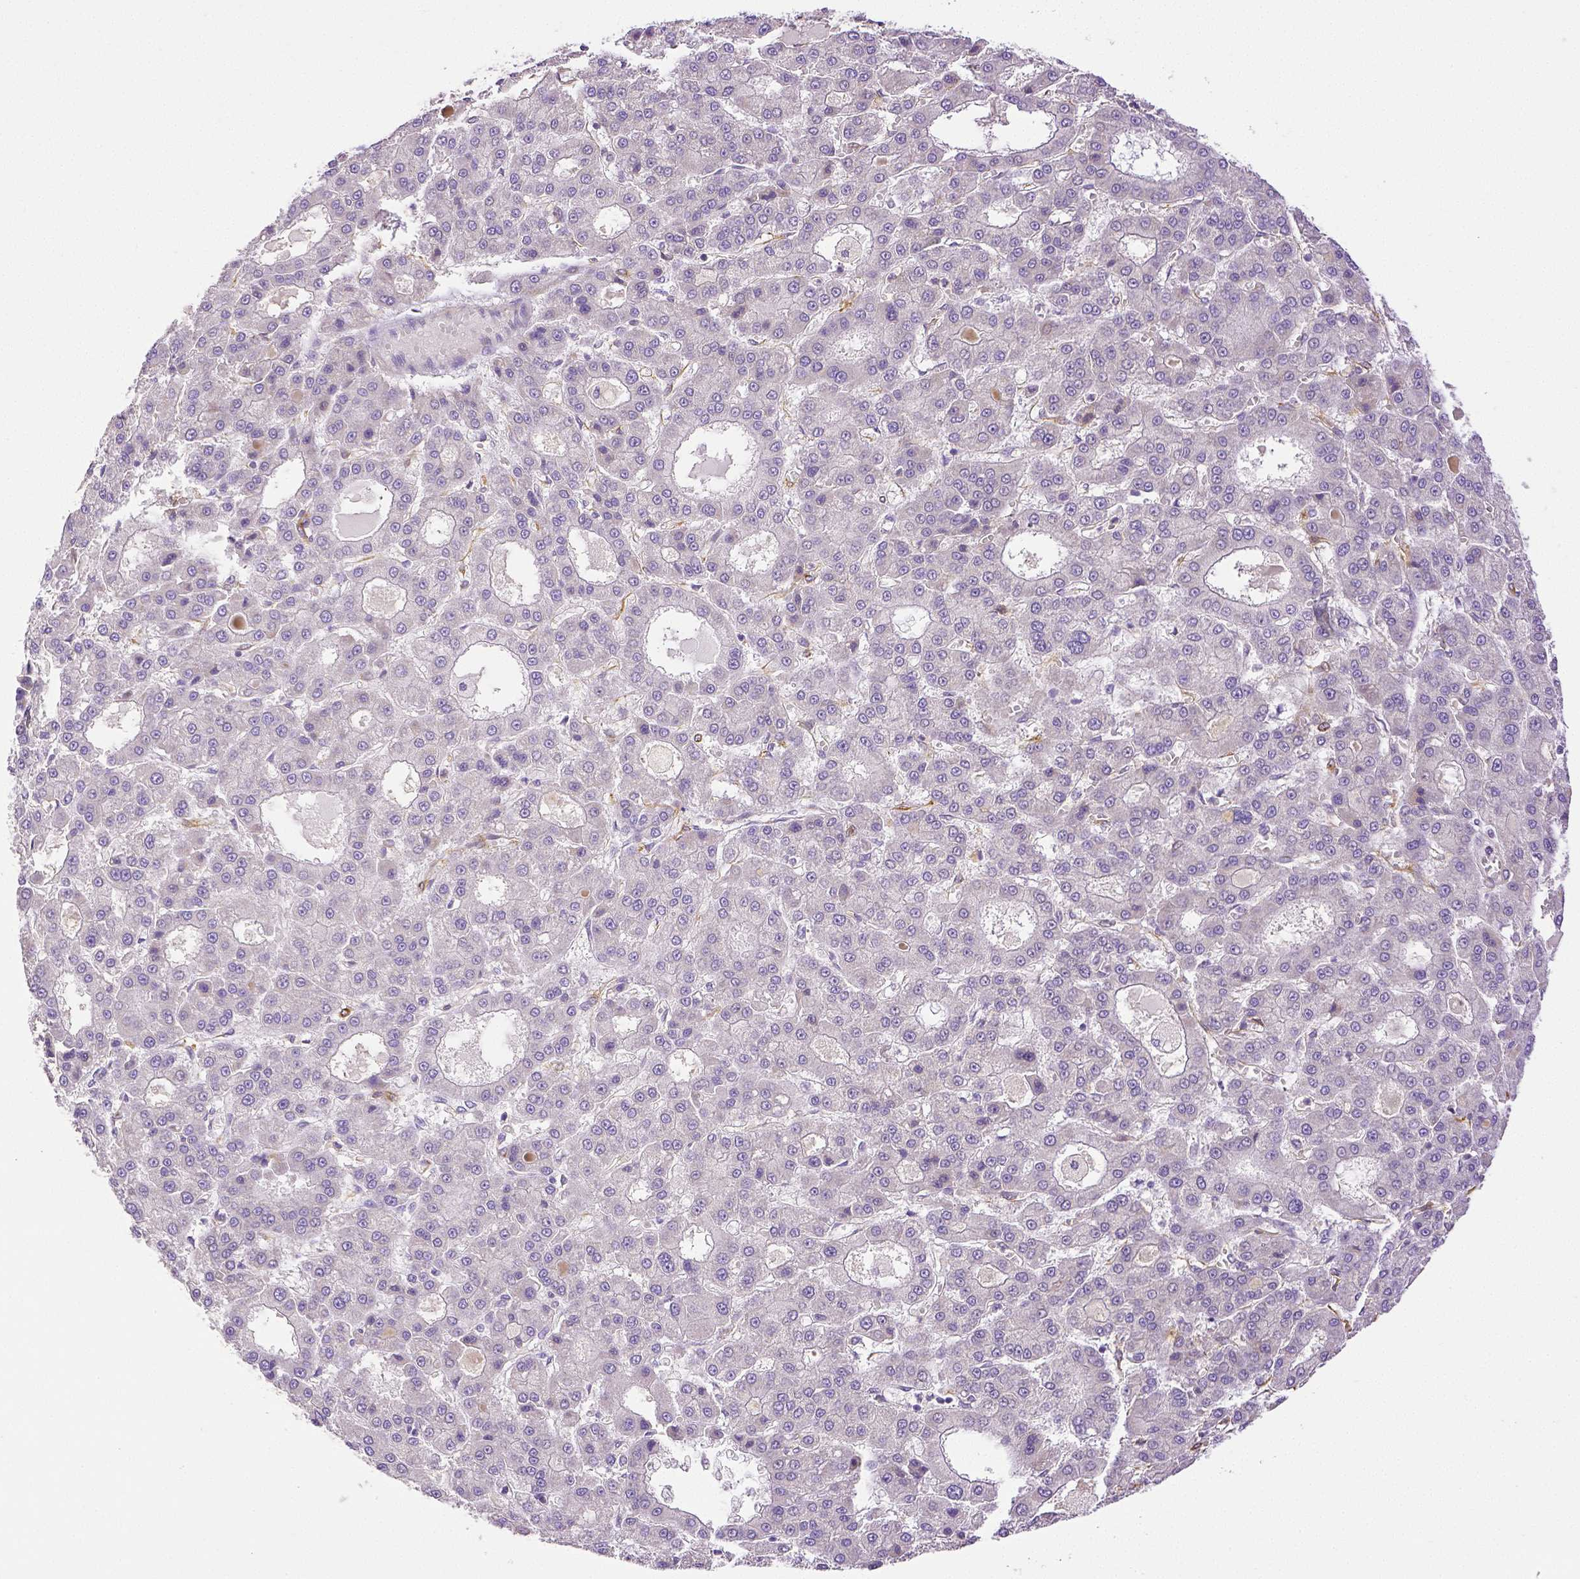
{"staining": {"intensity": "negative", "quantity": "none", "location": "none"}, "tissue": "liver cancer", "cell_type": "Tumor cells", "image_type": "cancer", "snomed": [{"axis": "morphology", "description": "Carcinoma, Hepatocellular, NOS"}, {"axis": "topography", "description": "Liver"}], "caption": "This is an IHC image of liver cancer (hepatocellular carcinoma). There is no staining in tumor cells.", "gene": "THY1", "patient": {"sex": "male", "age": 70}}